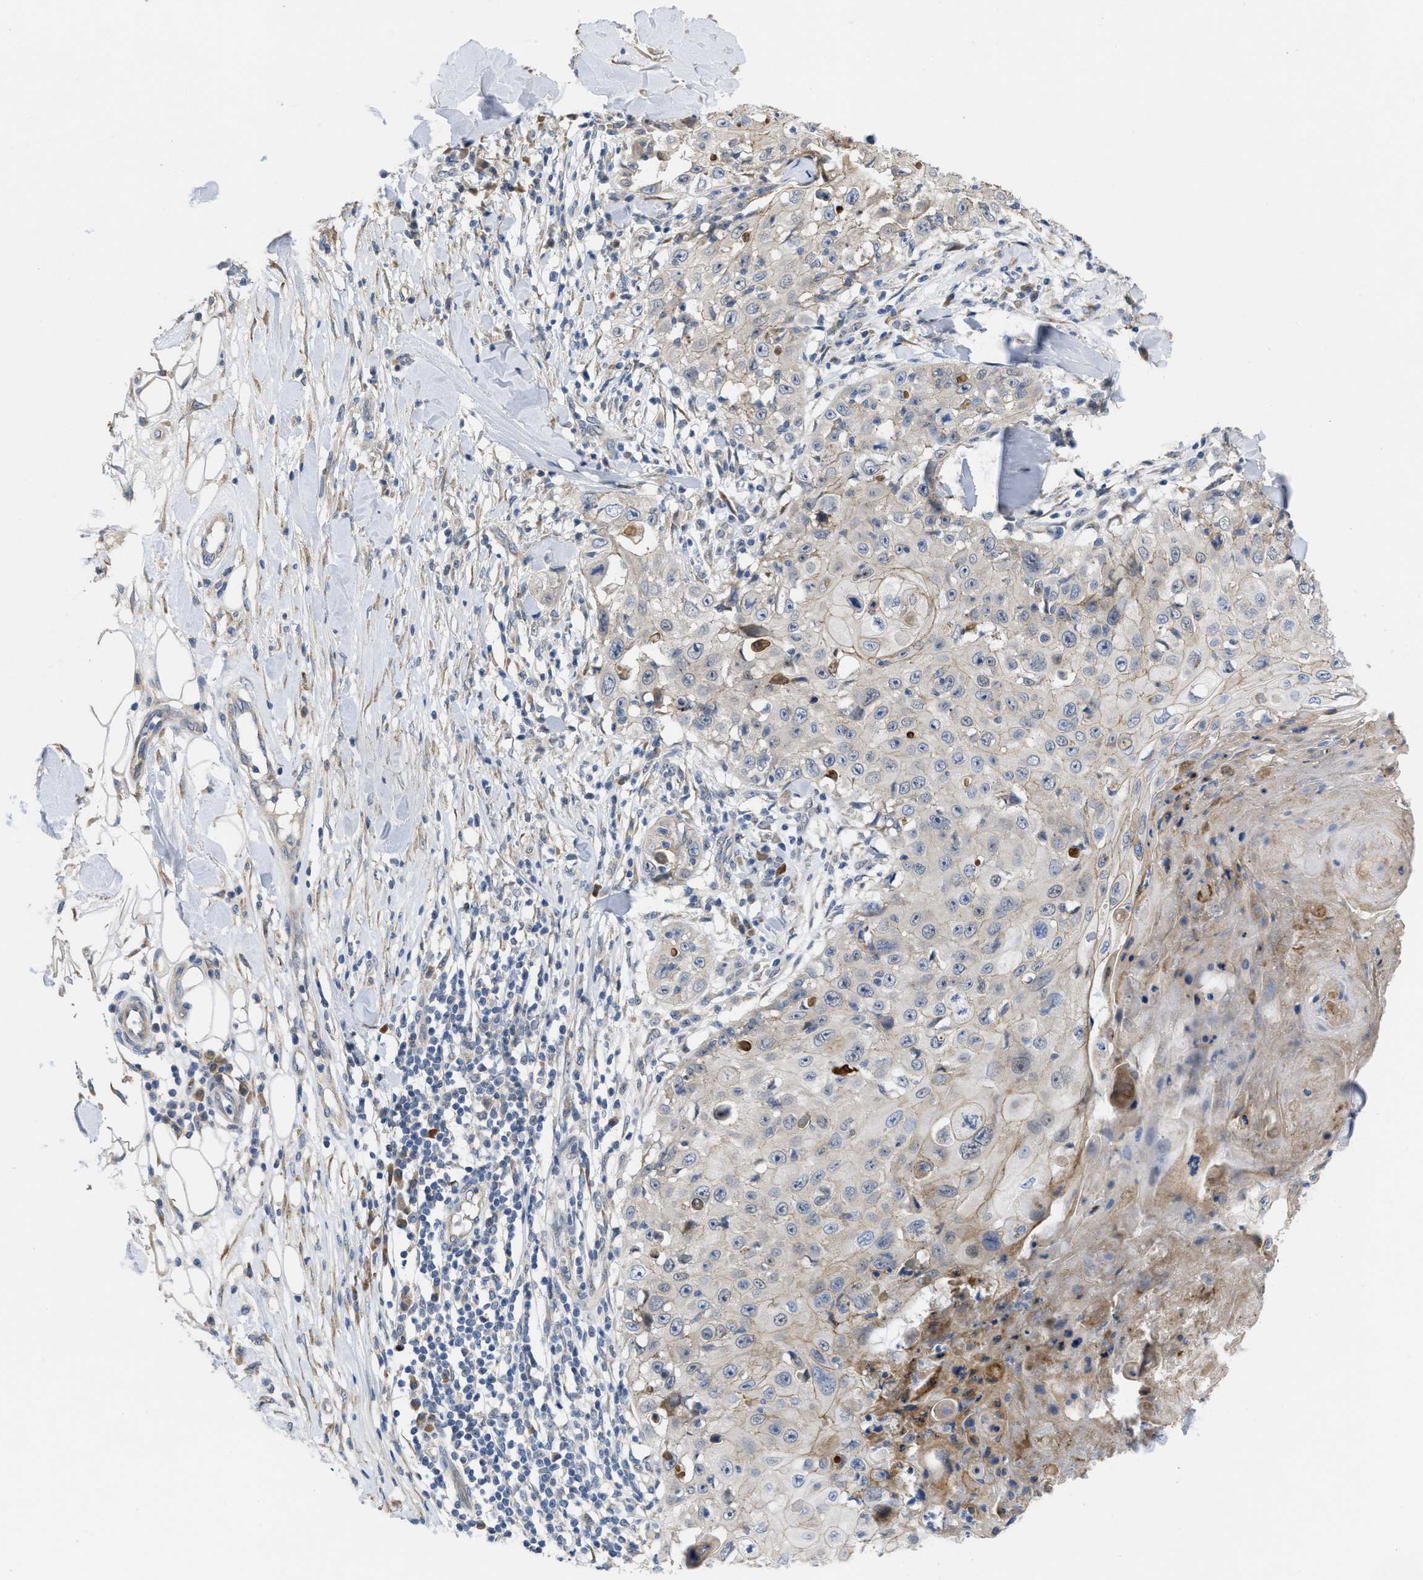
{"staining": {"intensity": "weak", "quantity": "<25%", "location": "cytoplasmic/membranous"}, "tissue": "skin cancer", "cell_type": "Tumor cells", "image_type": "cancer", "snomed": [{"axis": "morphology", "description": "Squamous cell carcinoma, NOS"}, {"axis": "topography", "description": "Skin"}], "caption": "Skin cancer was stained to show a protein in brown. There is no significant staining in tumor cells.", "gene": "CDPF1", "patient": {"sex": "male", "age": 86}}